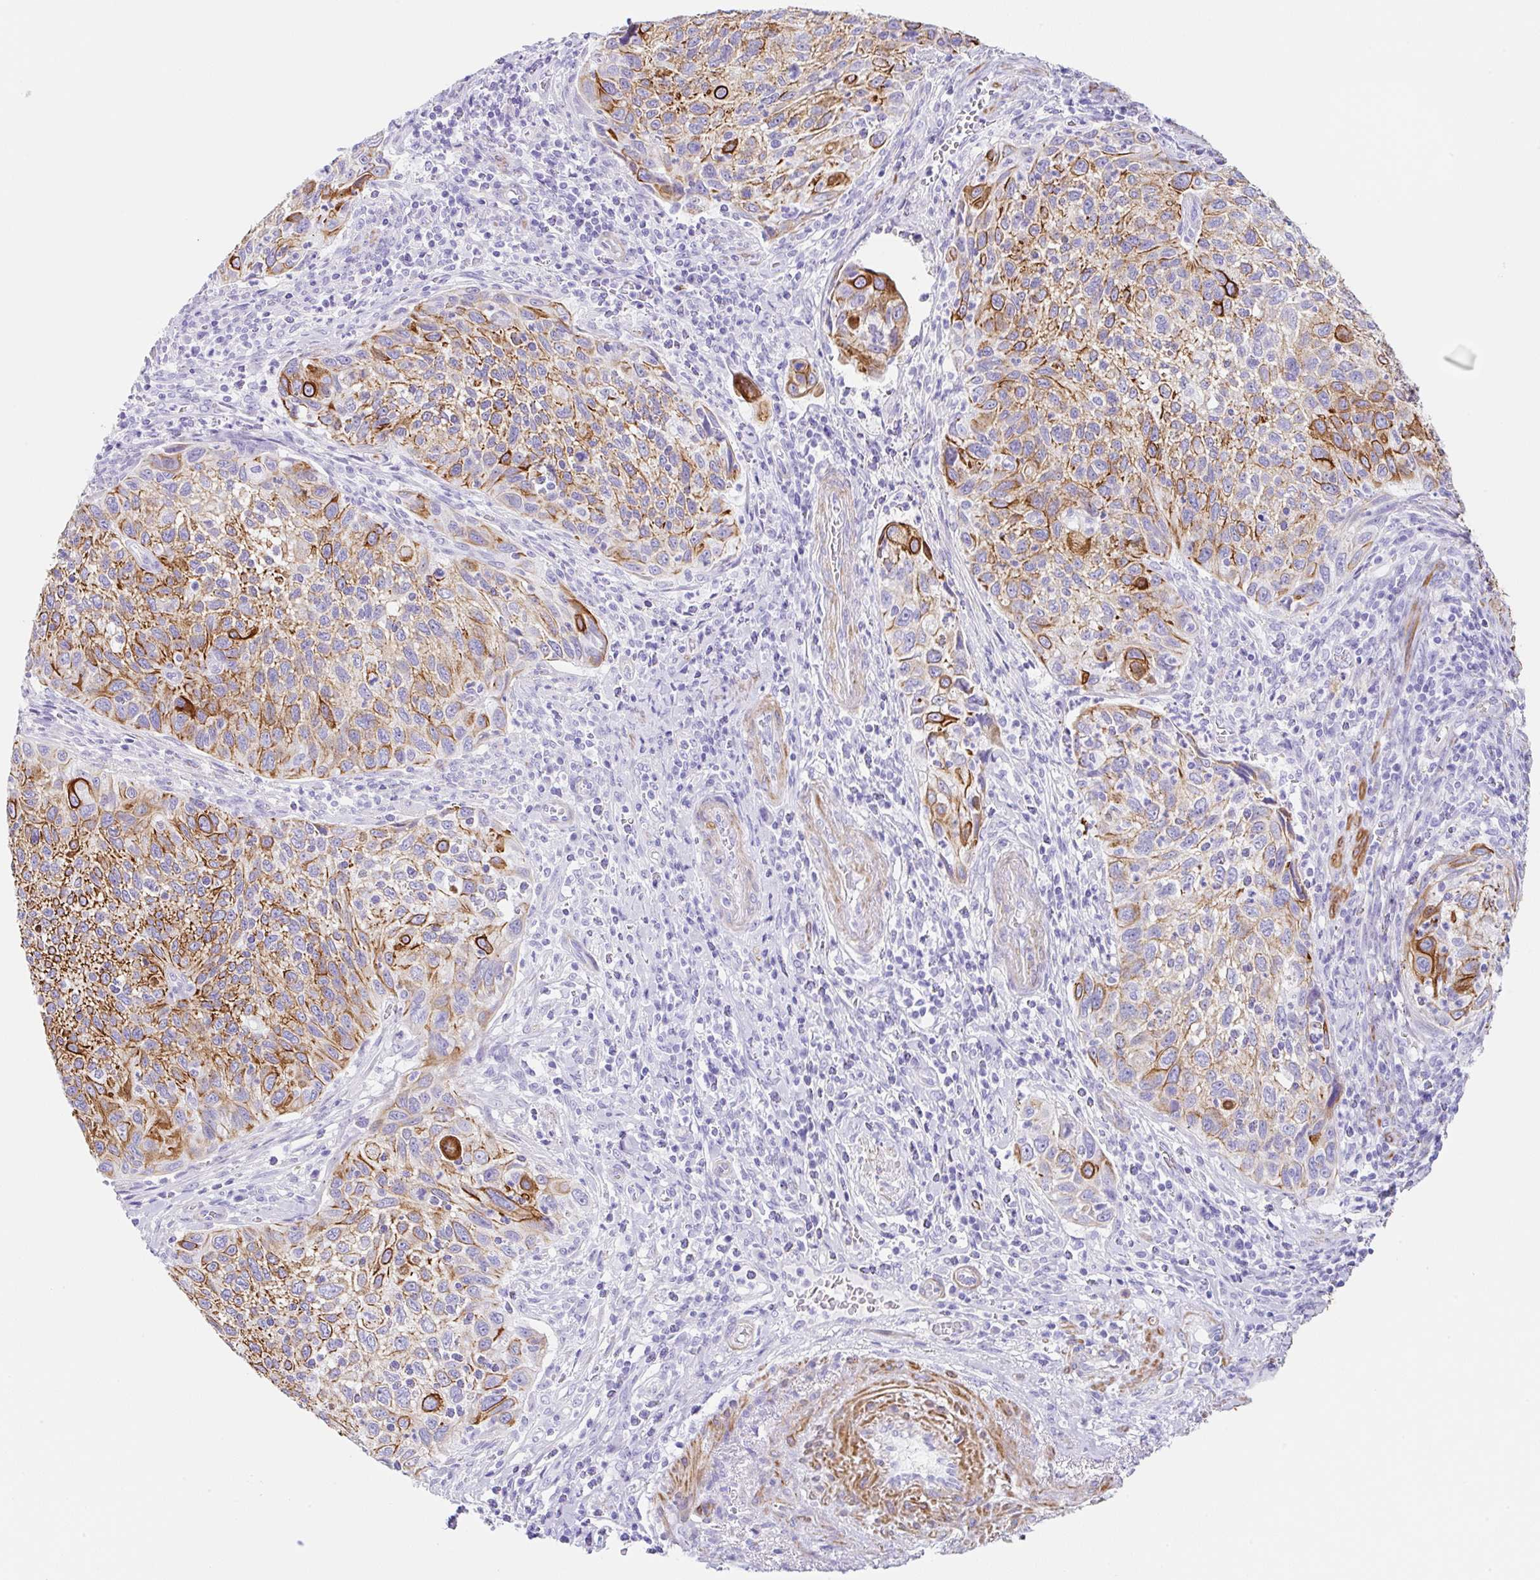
{"staining": {"intensity": "strong", "quantity": ">75%", "location": "cytoplasmic/membranous"}, "tissue": "cervical cancer", "cell_type": "Tumor cells", "image_type": "cancer", "snomed": [{"axis": "morphology", "description": "Squamous cell carcinoma, NOS"}, {"axis": "topography", "description": "Cervix"}], "caption": "Immunohistochemical staining of squamous cell carcinoma (cervical) displays high levels of strong cytoplasmic/membranous expression in approximately >75% of tumor cells.", "gene": "CLDND2", "patient": {"sex": "female", "age": 70}}